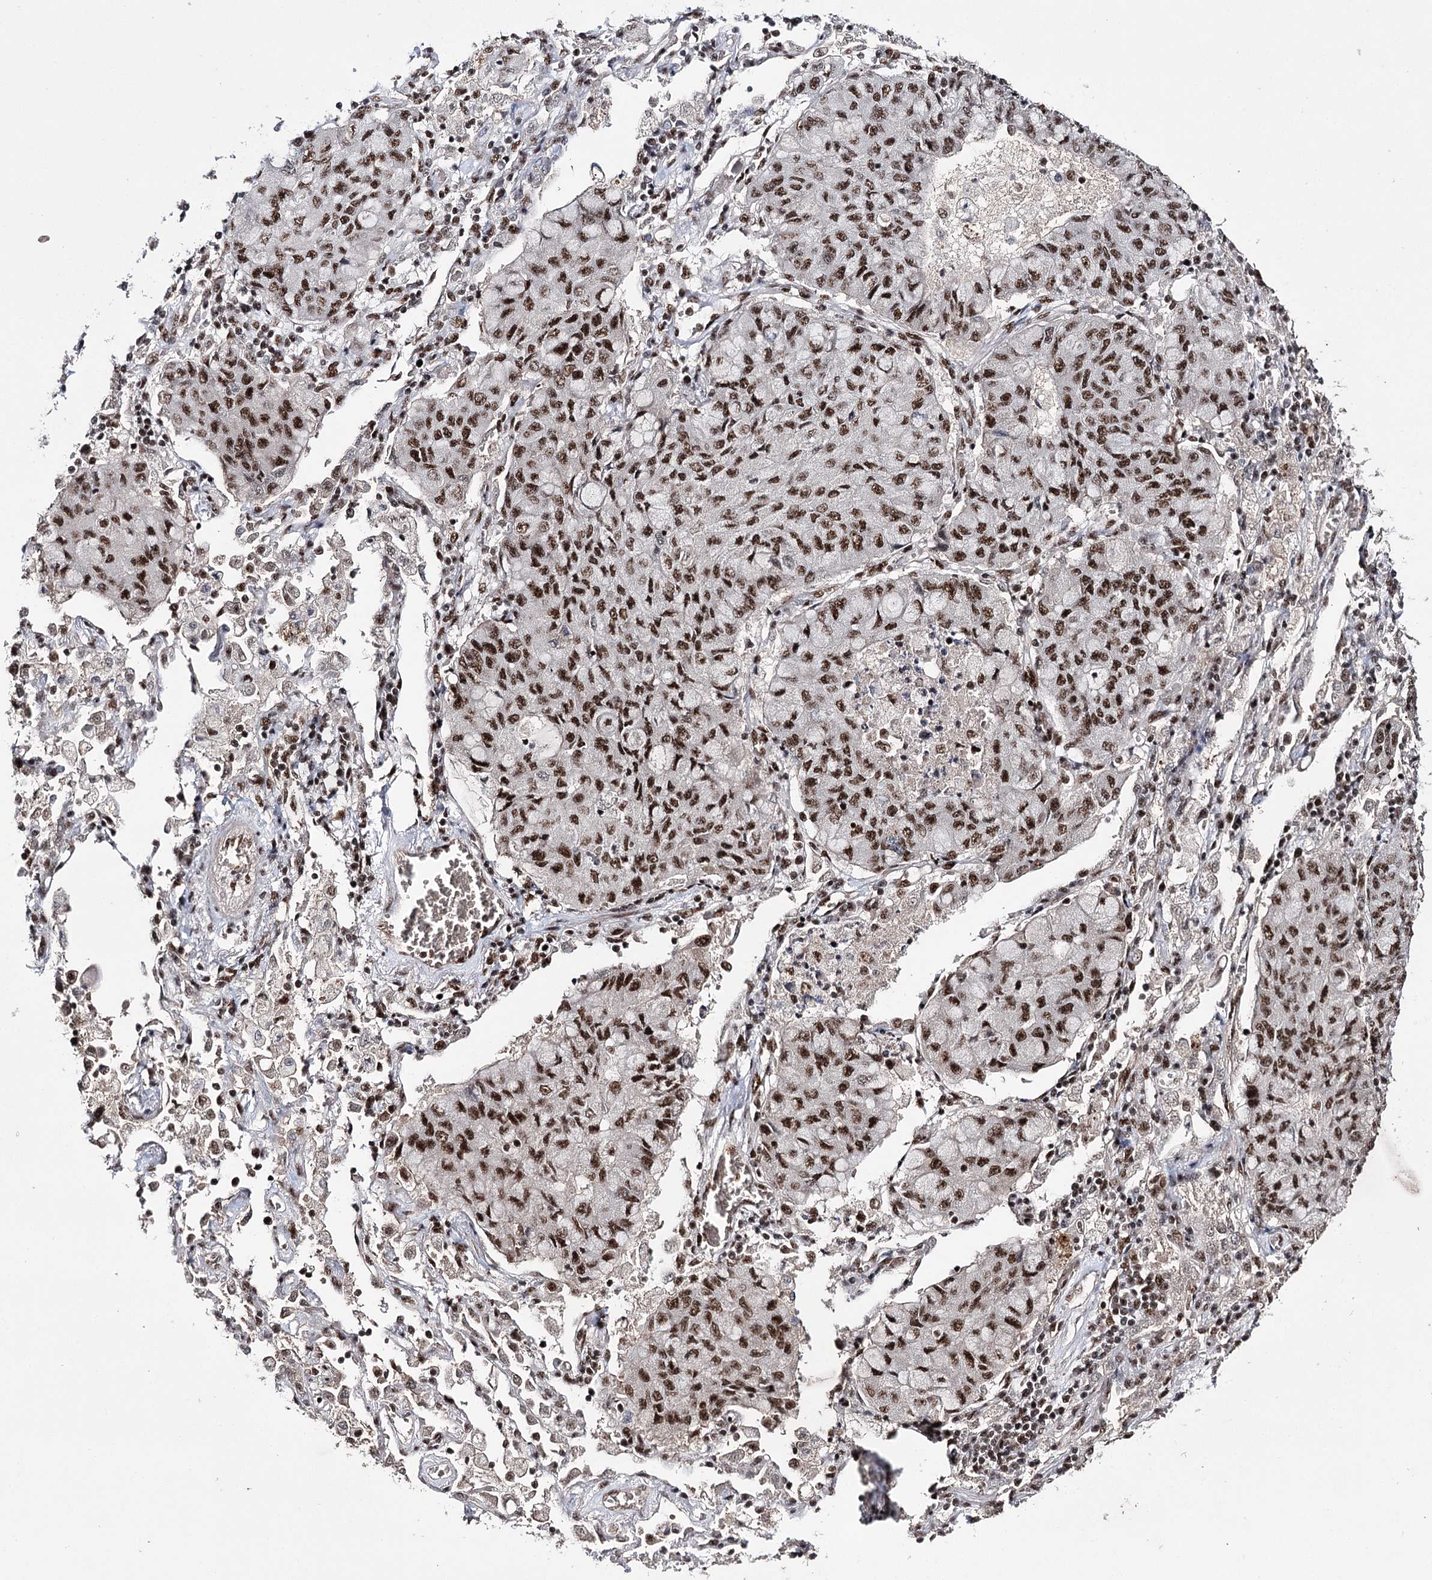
{"staining": {"intensity": "strong", "quantity": ">75%", "location": "nuclear"}, "tissue": "lung cancer", "cell_type": "Tumor cells", "image_type": "cancer", "snomed": [{"axis": "morphology", "description": "Squamous cell carcinoma, NOS"}, {"axis": "topography", "description": "Lung"}], "caption": "About >75% of tumor cells in human lung squamous cell carcinoma exhibit strong nuclear protein positivity as visualized by brown immunohistochemical staining.", "gene": "PRPF40A", "patient": {"sex": "male", "age": 74}}